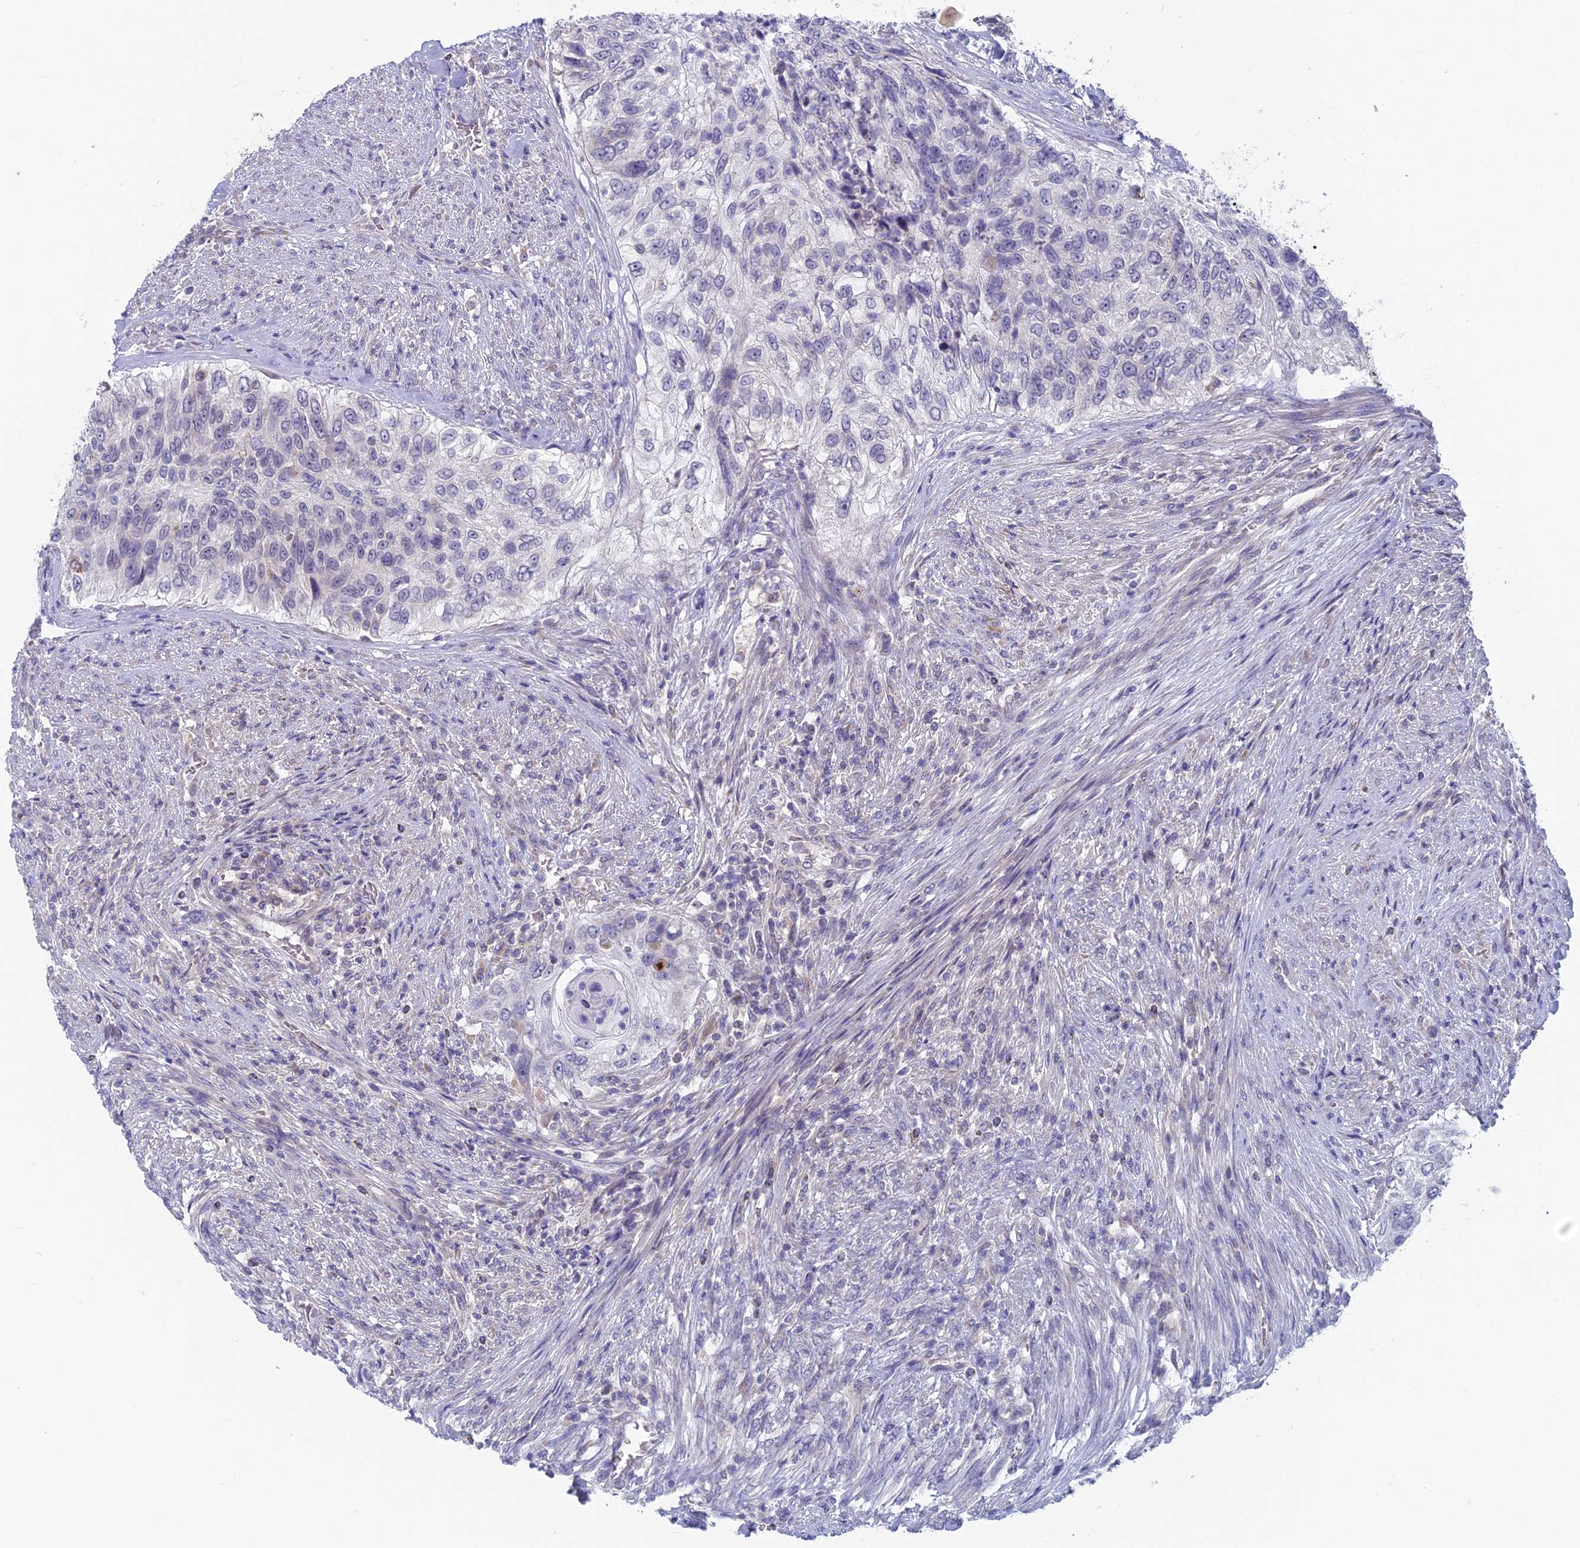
{"staining": {"intensity": "negative", "quantity": "none", "location": "none"}, "tissue": "urothelial cancer", "cell_type": "Tumor cells", "image_type": "cancer", "snomed": [{"axis": "morphology", "description": "Urothelial carcinoma, High grade"}, {"axis": "topography", "description": "Urinary bladder"}], "caption": "This is an immunohistochemistry image of high-grade urothelial carcinoma. There is no positivity in tumor cells.", "gene": "MRI1", "patient": {"sex": "female", "age": 60}}